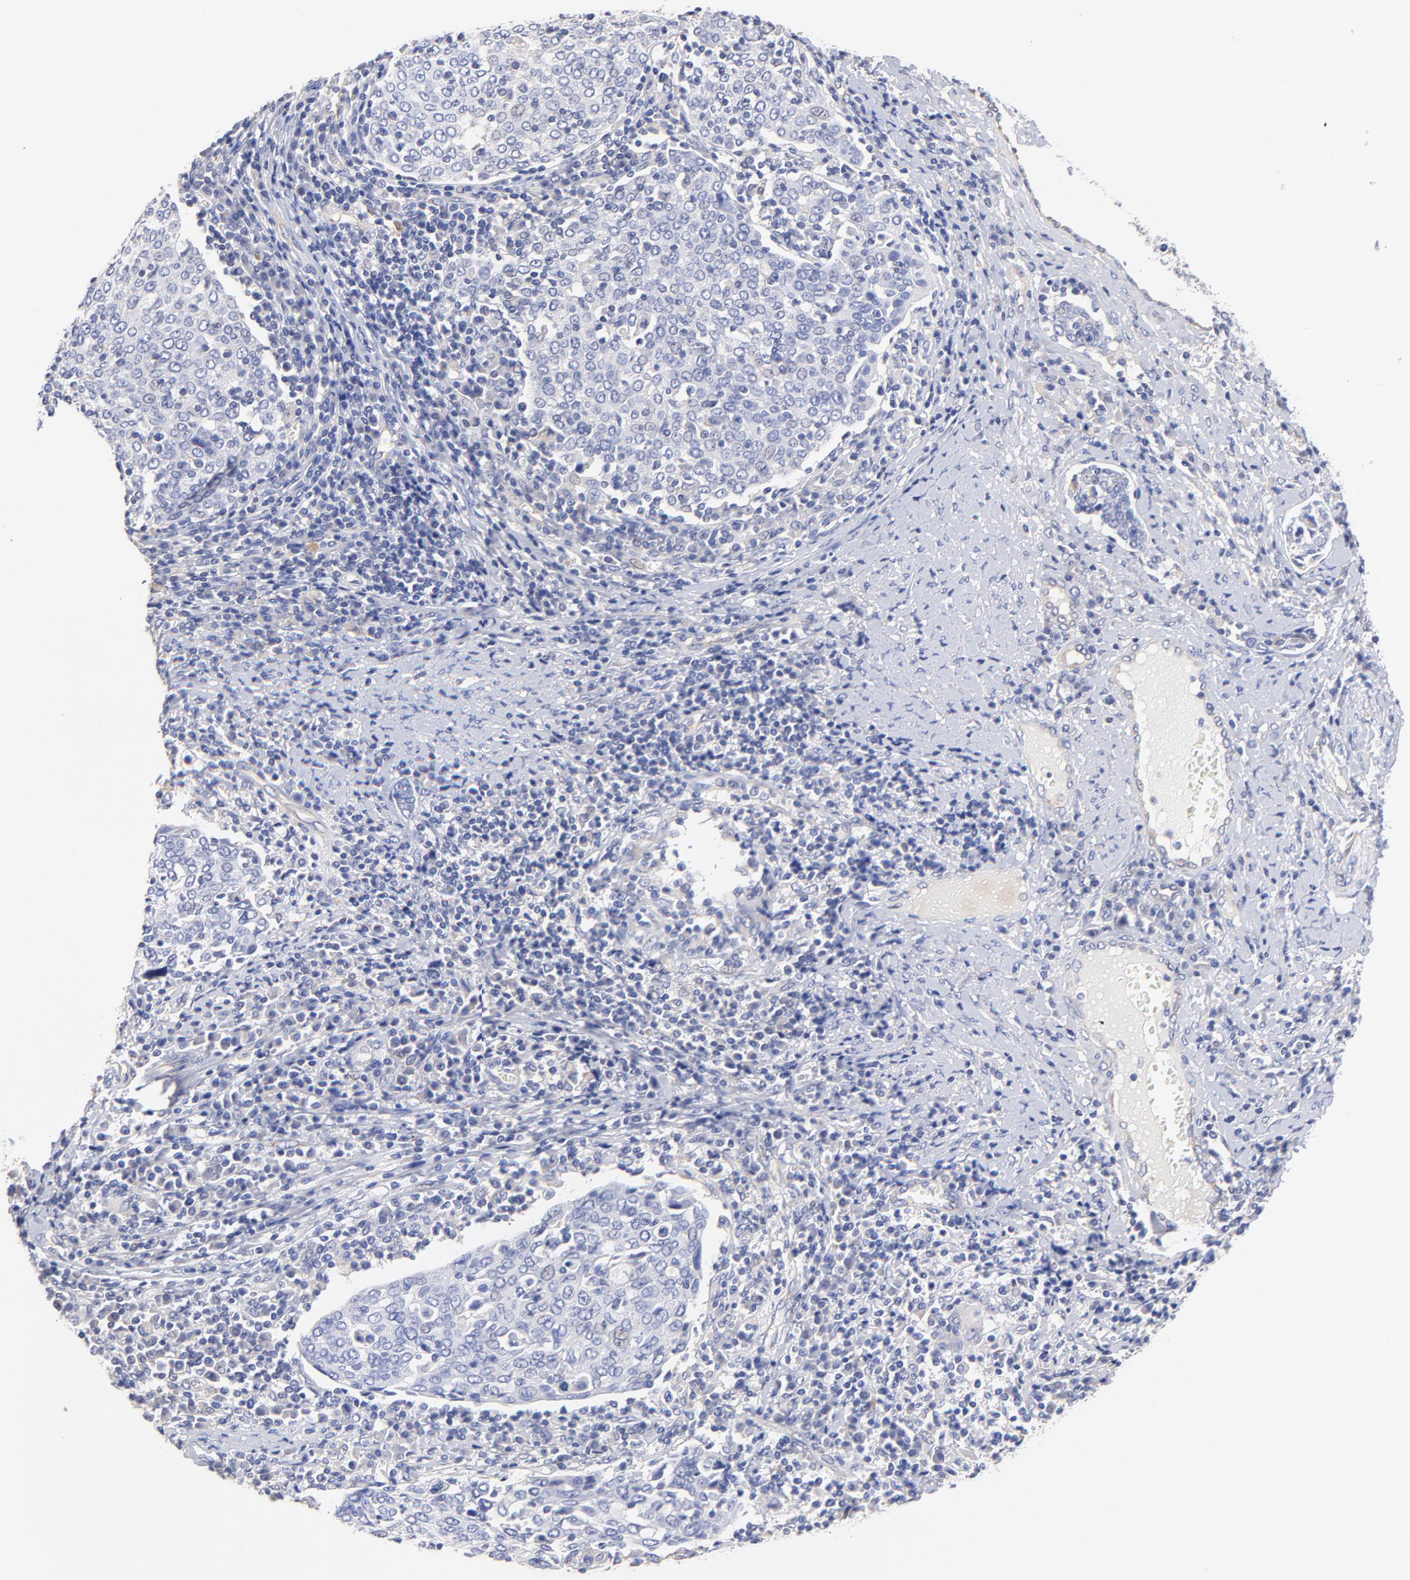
{"staining": {"intensity": "negative", "quantity": "none", "location": "none"}, "tissue": "cervical cancer", "cell_type": "Tumor cells", "image_type": "cancer", "snomed": [{"axis": "morphology", "description": "Squamous cell carcinoma, NOS"}, {"axis": "topography", "description": "Cervix"}], "caption": "Immunohistochemistry photomicrograph of cervical cancer stained for a protein (brown), which demonstrates no expression in tumor cells.", "gene": "HS3ST1", "patient": {"sex": "female", "age": 40}}